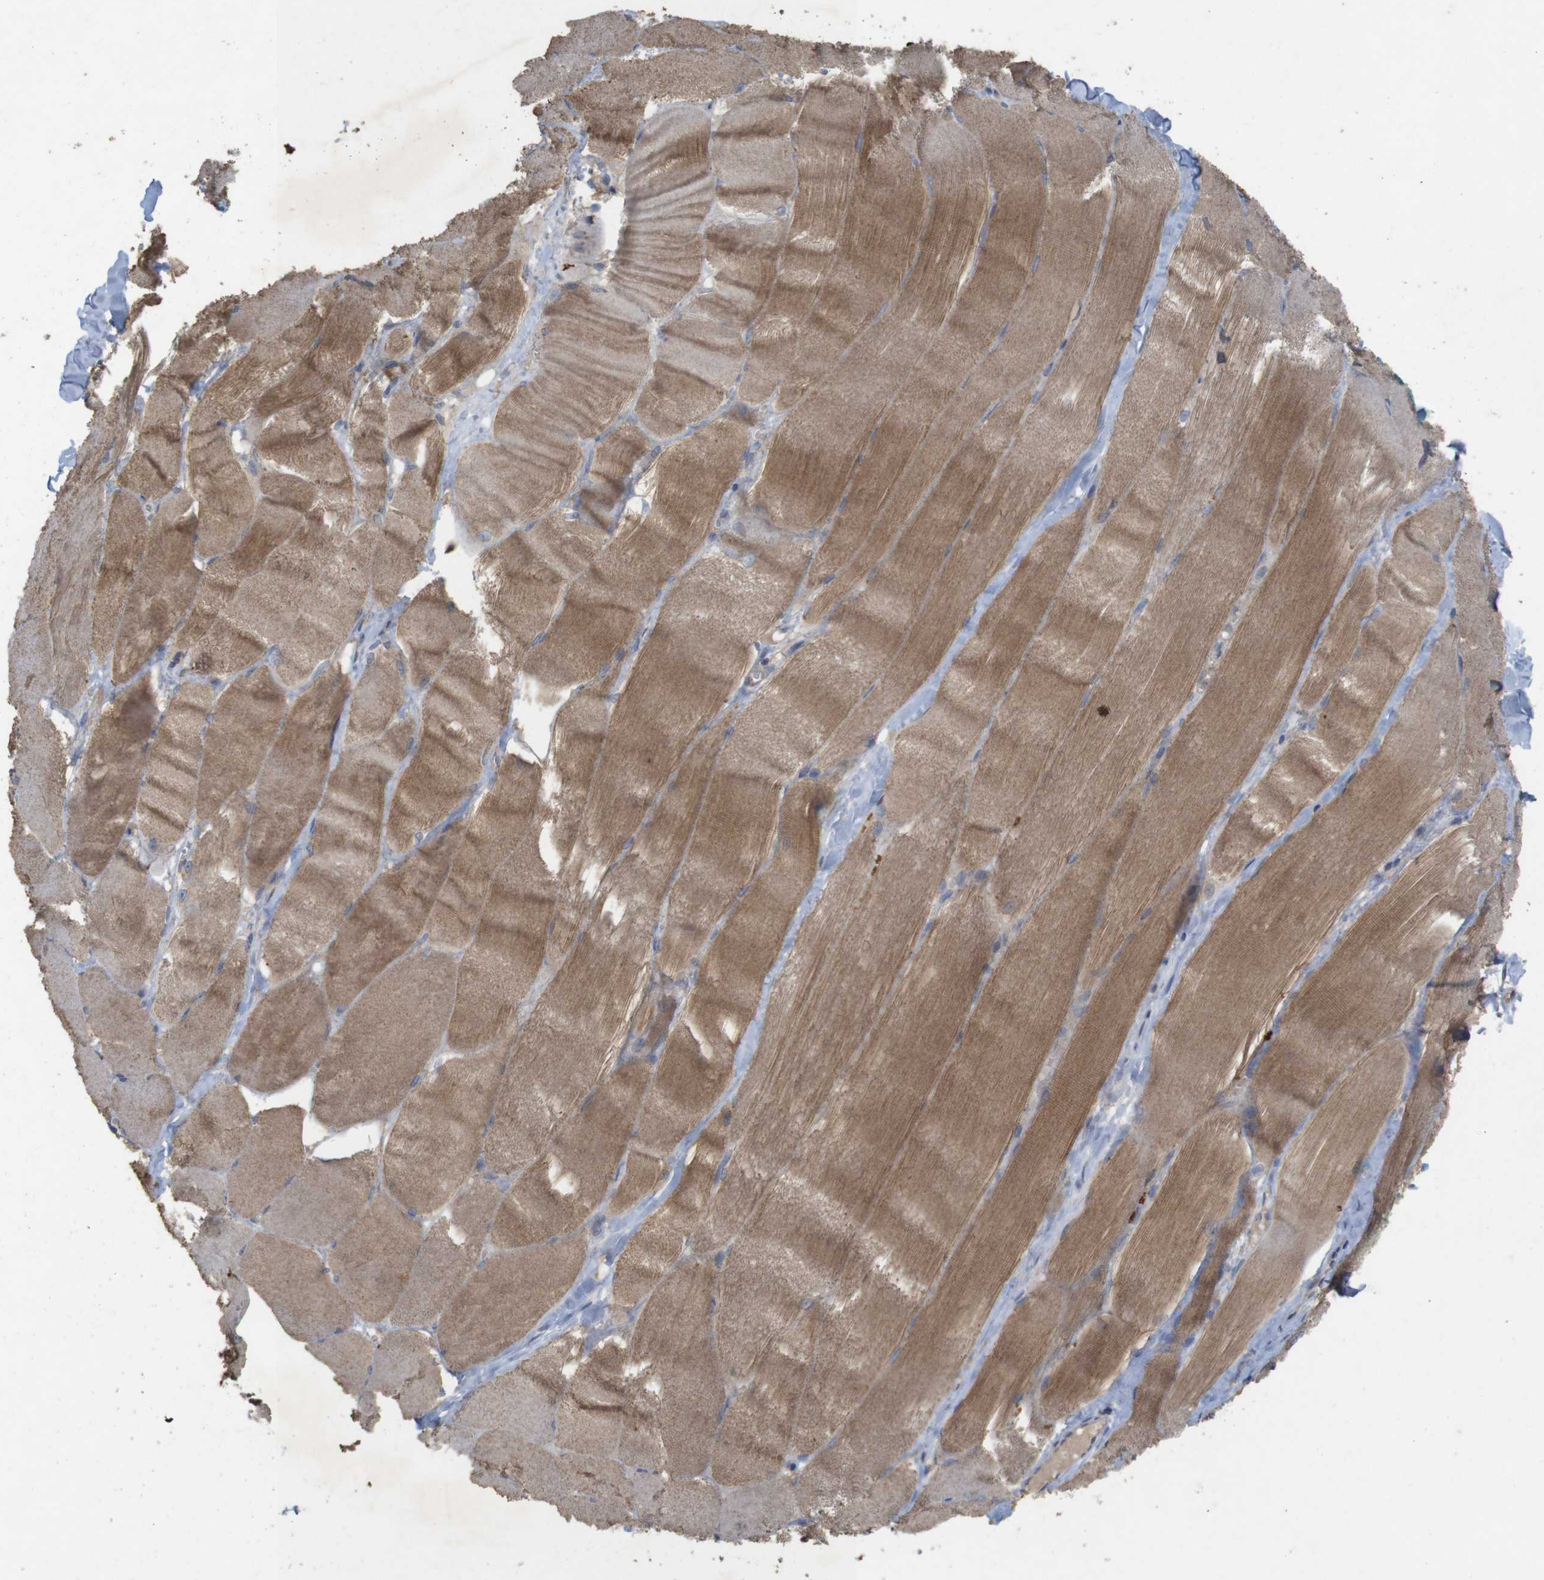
{"staining": {"intensity": "moderate", "quantity": ">75%", "location": "cytoplasmic/membranous"}, "tissue": "skeletal muscle", "cell_type": "Myocytes", "image_type": "normal", "snomed": [{"axis": "morphology", "description": "Normal tissue, NOS"}, {"axis": "morphology", "description": "Squamous cell carcinoma, NOS"}, {"axis": "topography", "description": "Skeletal muscle"}], "caption": "IHC of unremarkable skeletal muscle reveals medium levels of moderate cytoplasmic/membranous positivity in approximately >75% of myocytes. Using DAB (brown) and hematoxylin (blue) stains, captured at high magnification using brightfield microscopy.", "gene": "KCNS3", "patient": {"sex": "male", "age": 51}}